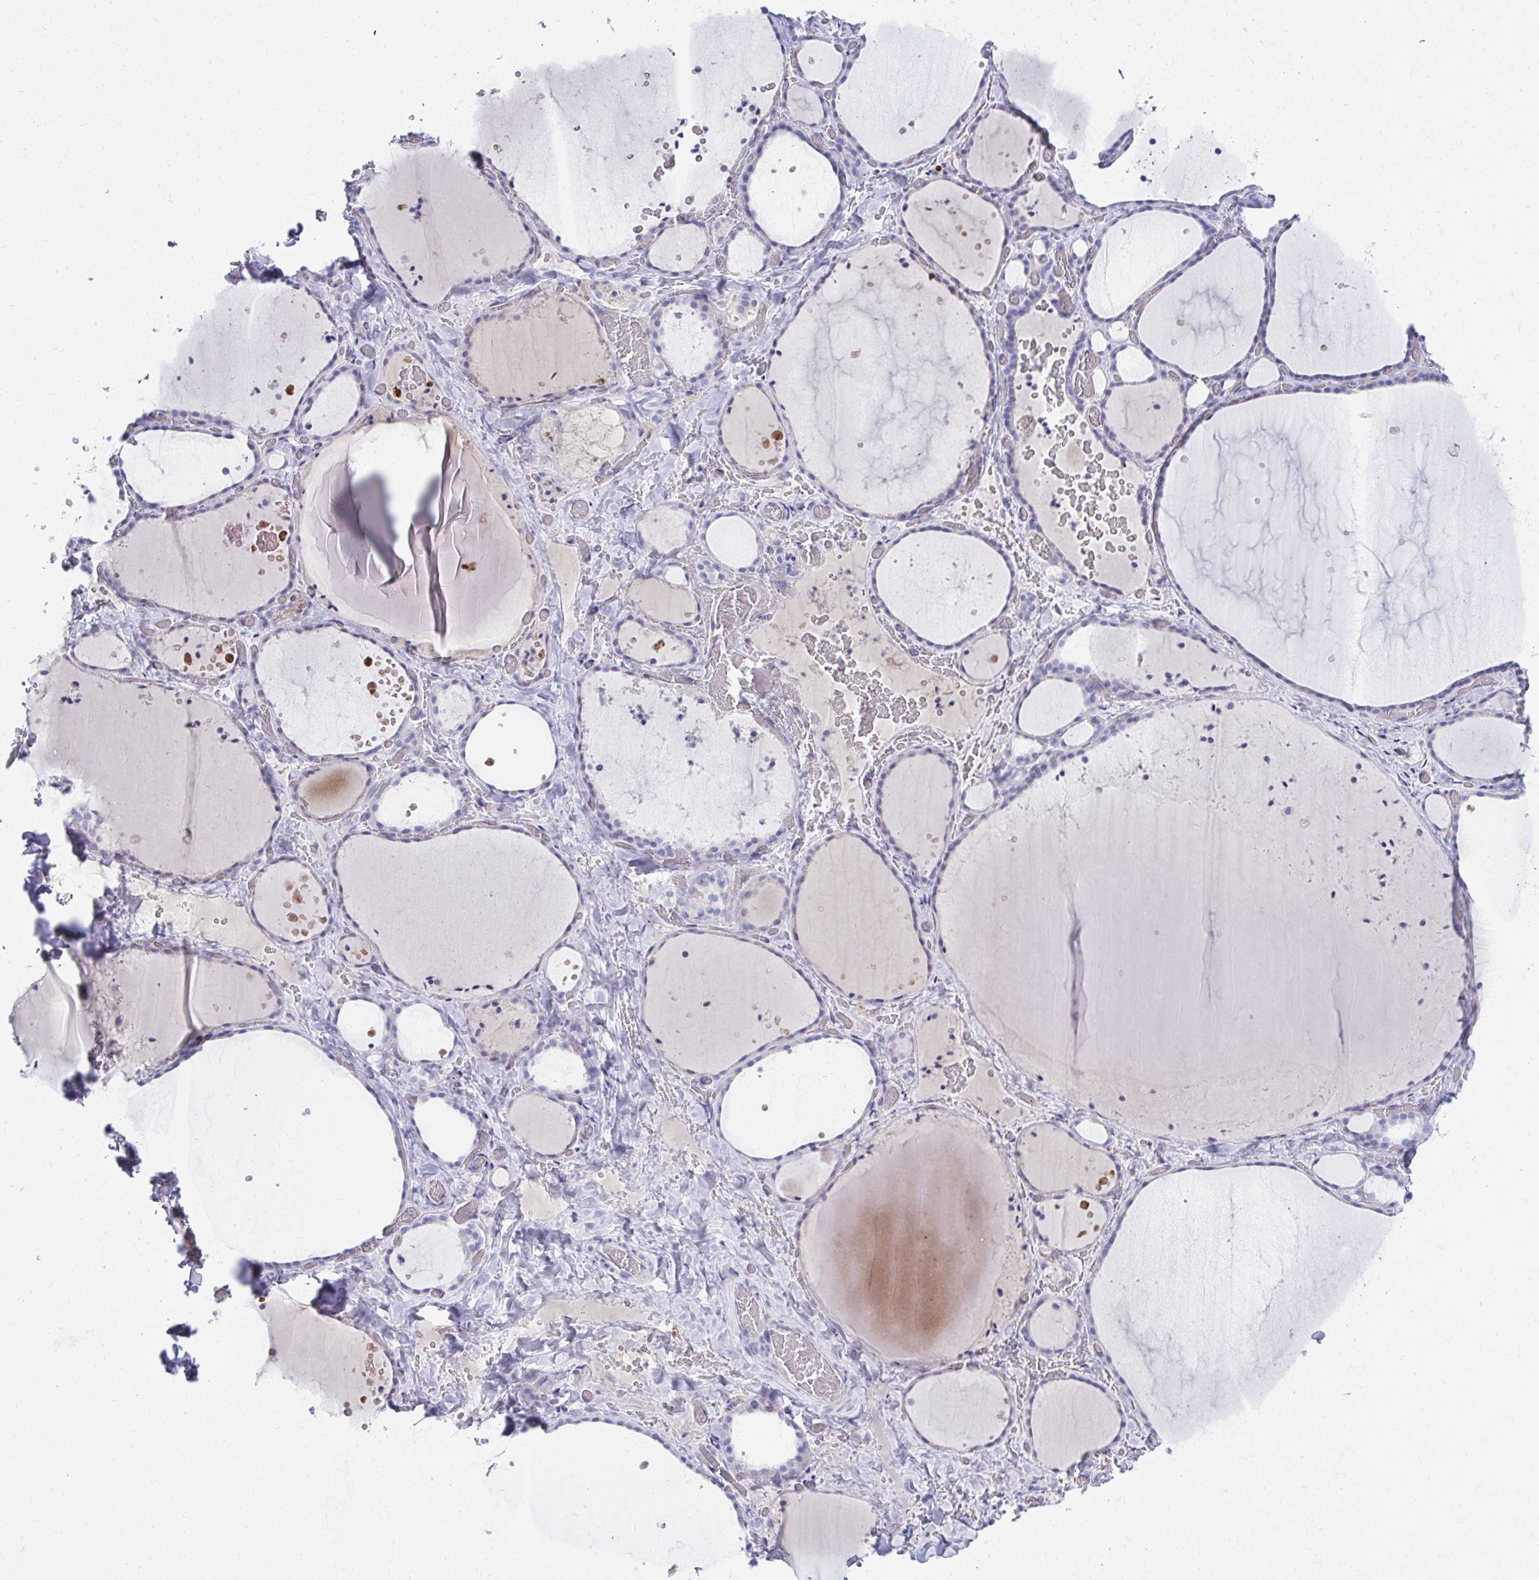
{"staining": {"intensity": "negative", "quantity": "none", "location": "none"}, "tissue": "thyroid gland", "cell_type": "Glandular cells", "image_type": "normal", "snomed": [{"axis": "morphology", "description": "Normal tissue, NOS"}, {"axis": "topography", "description": "Thyroid gland"}], "caption": "The photomicrograph demonstrates no staining of glandular cells in benign thyroid gland. (DAB (3,3'-diaminobenzidine) immunohistochemistry (IHC) with hematoxylin counter stain).", "gene": "LRRC36", "patient": {"sex": "female", "age": 36}}